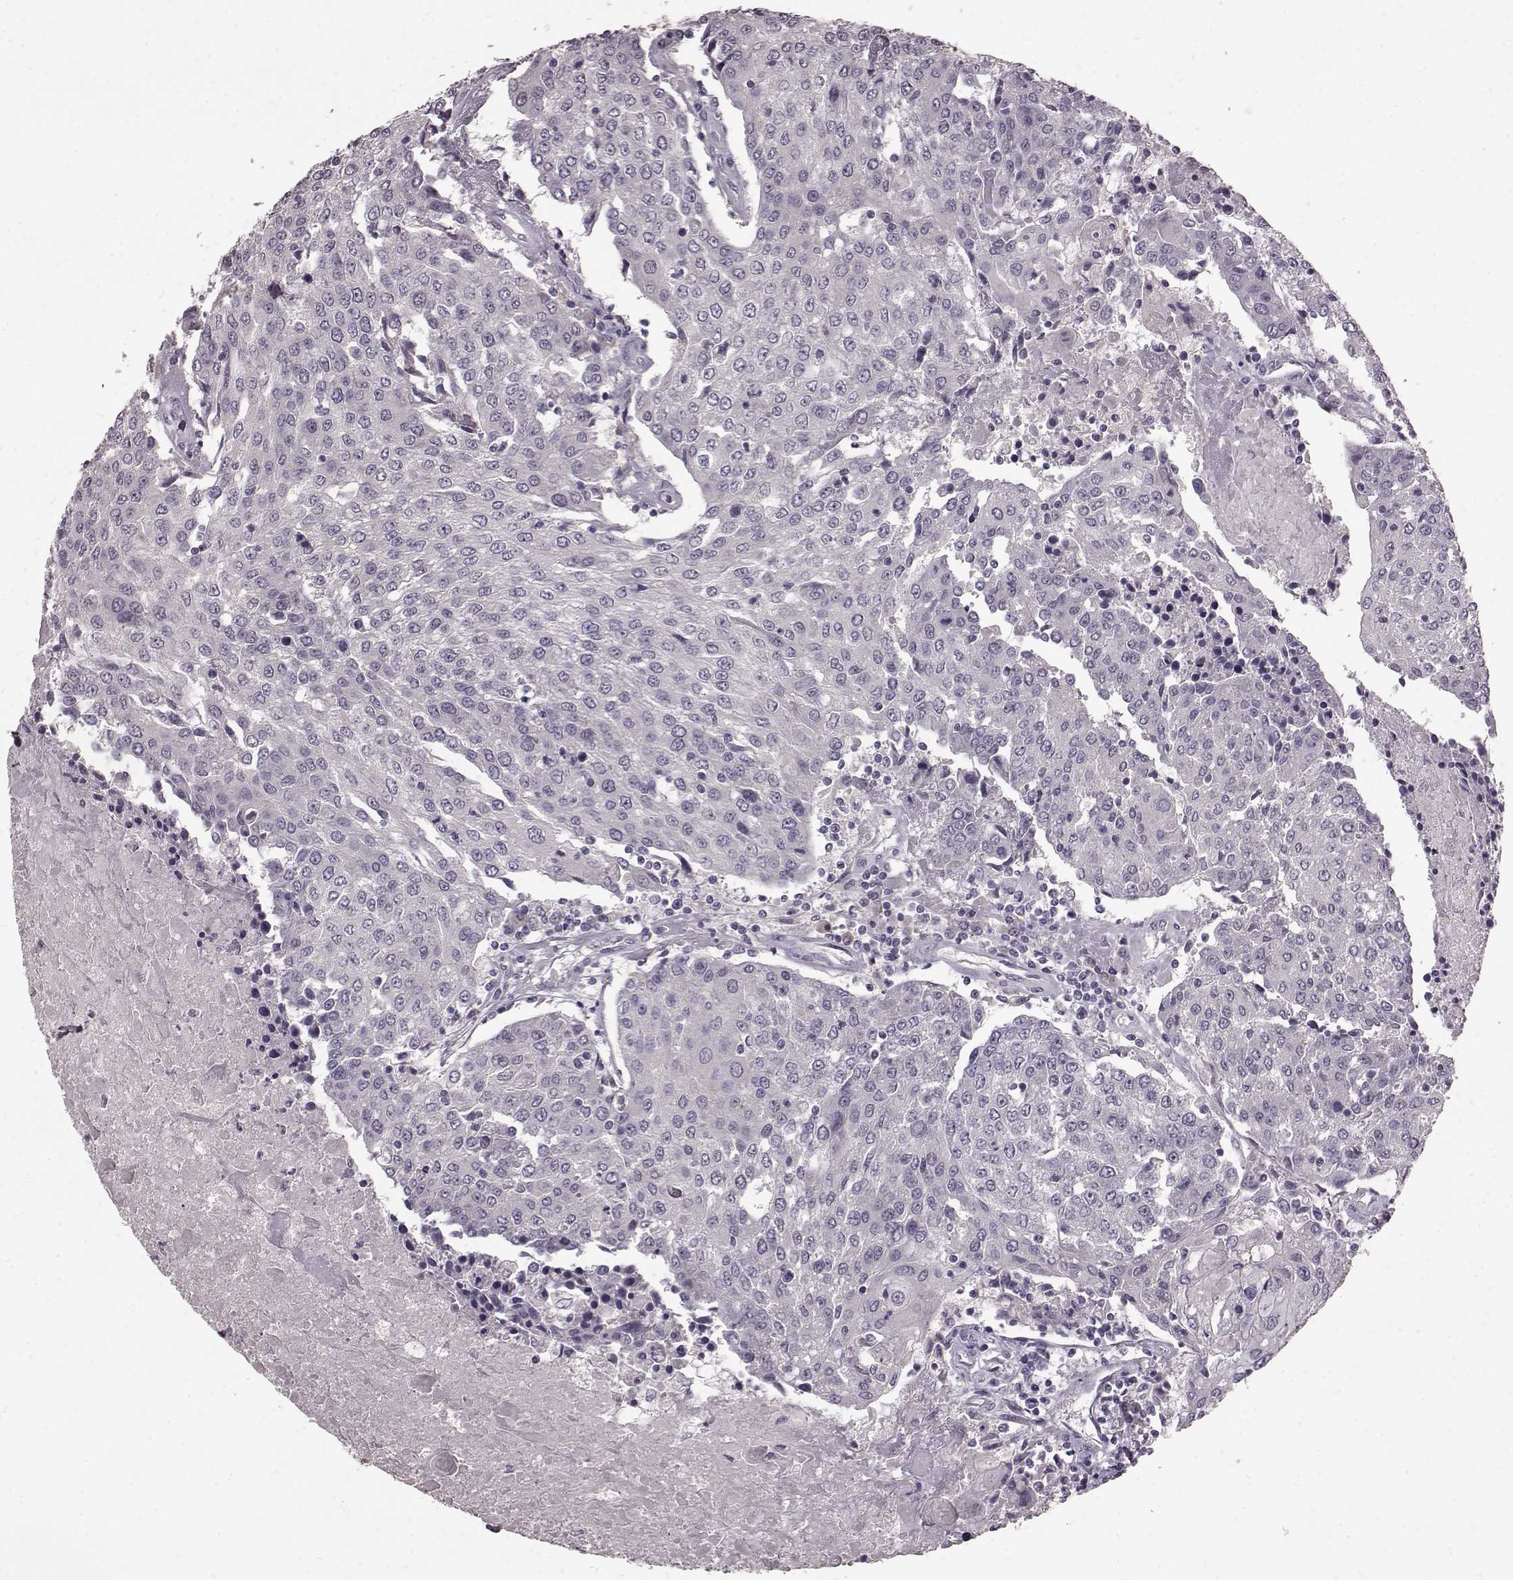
{"staining": {"intensity": "negative", "quantity": "none", "location": "none"}, "tissue": "urothelial cancer", "cell_type": "Tumor cells", "image_type": "cancer", "snomed": [{"axis": "morphology", "description": "Urothelial carcinoma, High grade"}, {"axis": "topography", "description": "Urinary bladder"}], "caption": "DAB (3,3'-diaminobenzidine) immunohistochemical staining of human high-grade urothelial carcinoma displays no significant positivity in tumor cells.", "gene": "SLC52A3", "patient": {"sex": "female", "age": 85}}